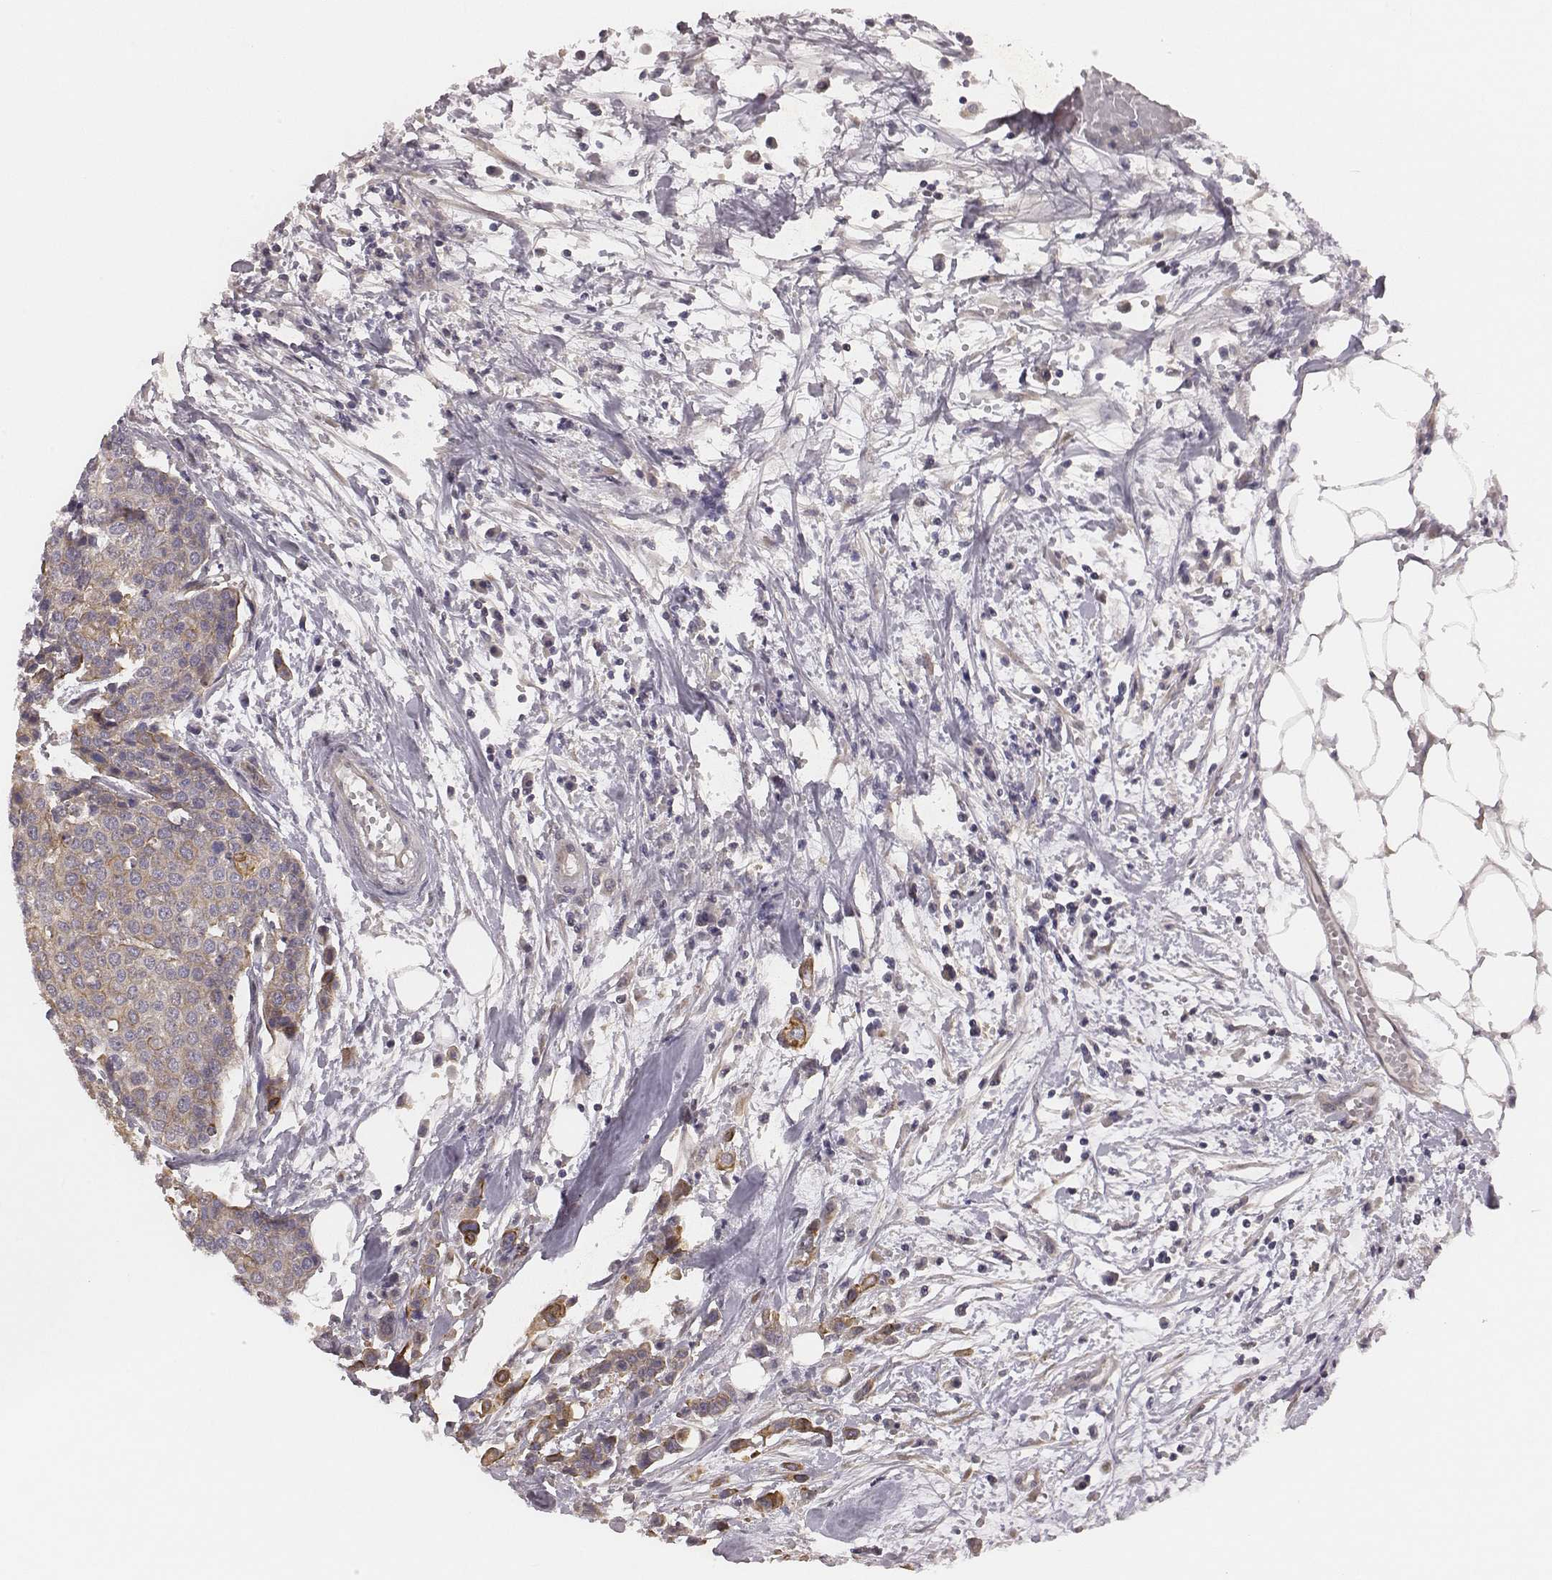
{"staining": {"intensity": "weak", "quantity": "25%-75%", "location": "cytoplasmic/membranous"}, "tissue": "carcinoid", "cell_type": "Tumor cells", "image_type": "cancer", "snomed": [{"axis": "morphology", "description": "Carcinoid, malignant, NOS"}, {"axis": "topography", "description": "Colon"}], "caption": "Weak cytoplasmic/membranous protein positivity is present in approximately 25%-75% of tumor cells in malignant carcinoid.", "gene": "SCARF1", "patient": {"sex": "male", "age": 81}}